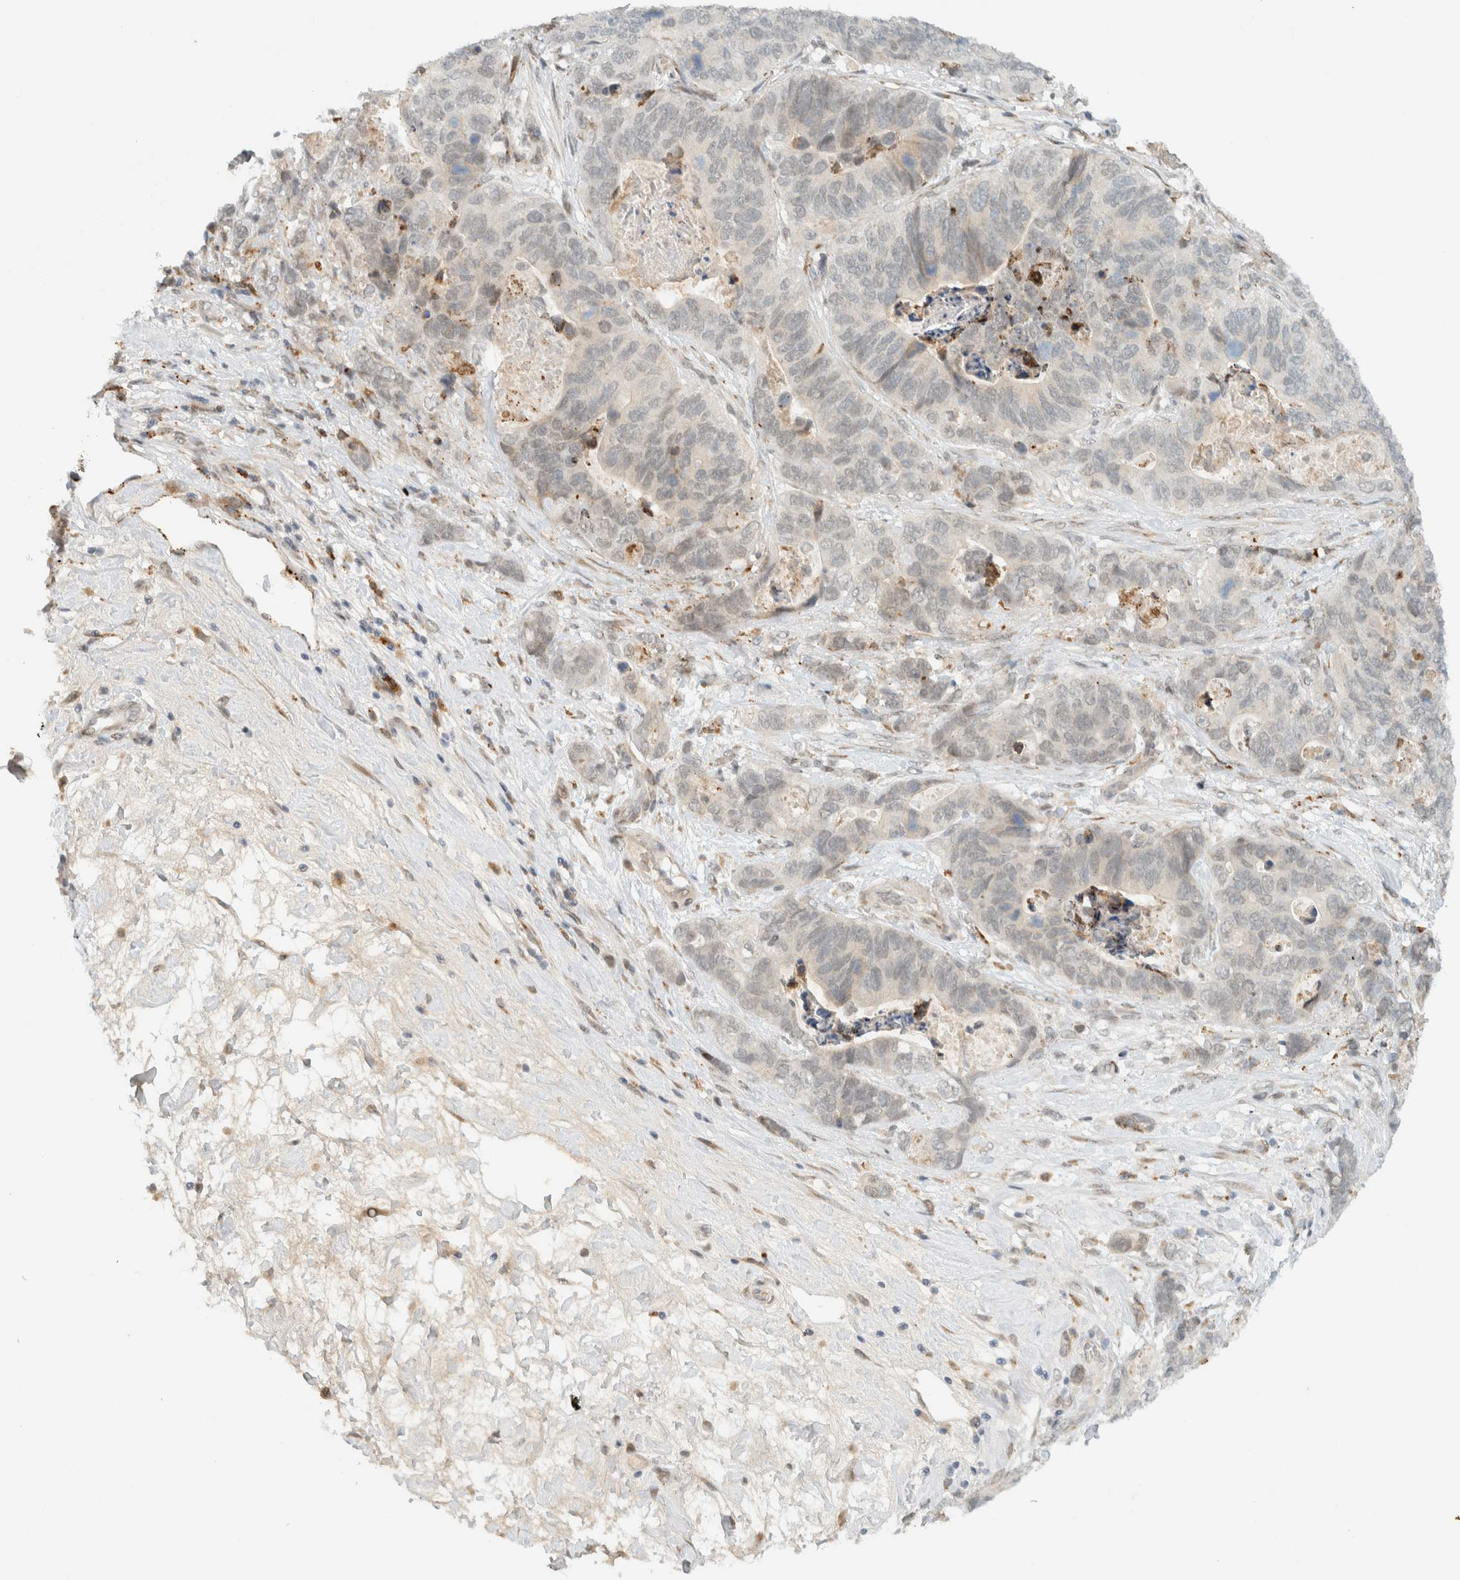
{"staining": {"intensity": "weak", "quantity": "<25%", "location": "nuclear"}, "tissue": "stomach cancer", "cell_type": "Tumor cells", "image_type": "cancer", "snomed": [{"axis": "morphology", "description": "Normal tissue, NOS"}, {"axis": "morphology", "description": "Adenocarcinoma, NOS"}, {"axis": "topography", "description": "Stomach"}], "caption": "Immunohistochemistry (IHC) histopathology image of human stomach cancer (adenocarcinoma) stained for a protein (brown), which reveals no staining in tumor cells.", "gene": "ITPRID1", "patient": {"sex": "female", "age": 89}}